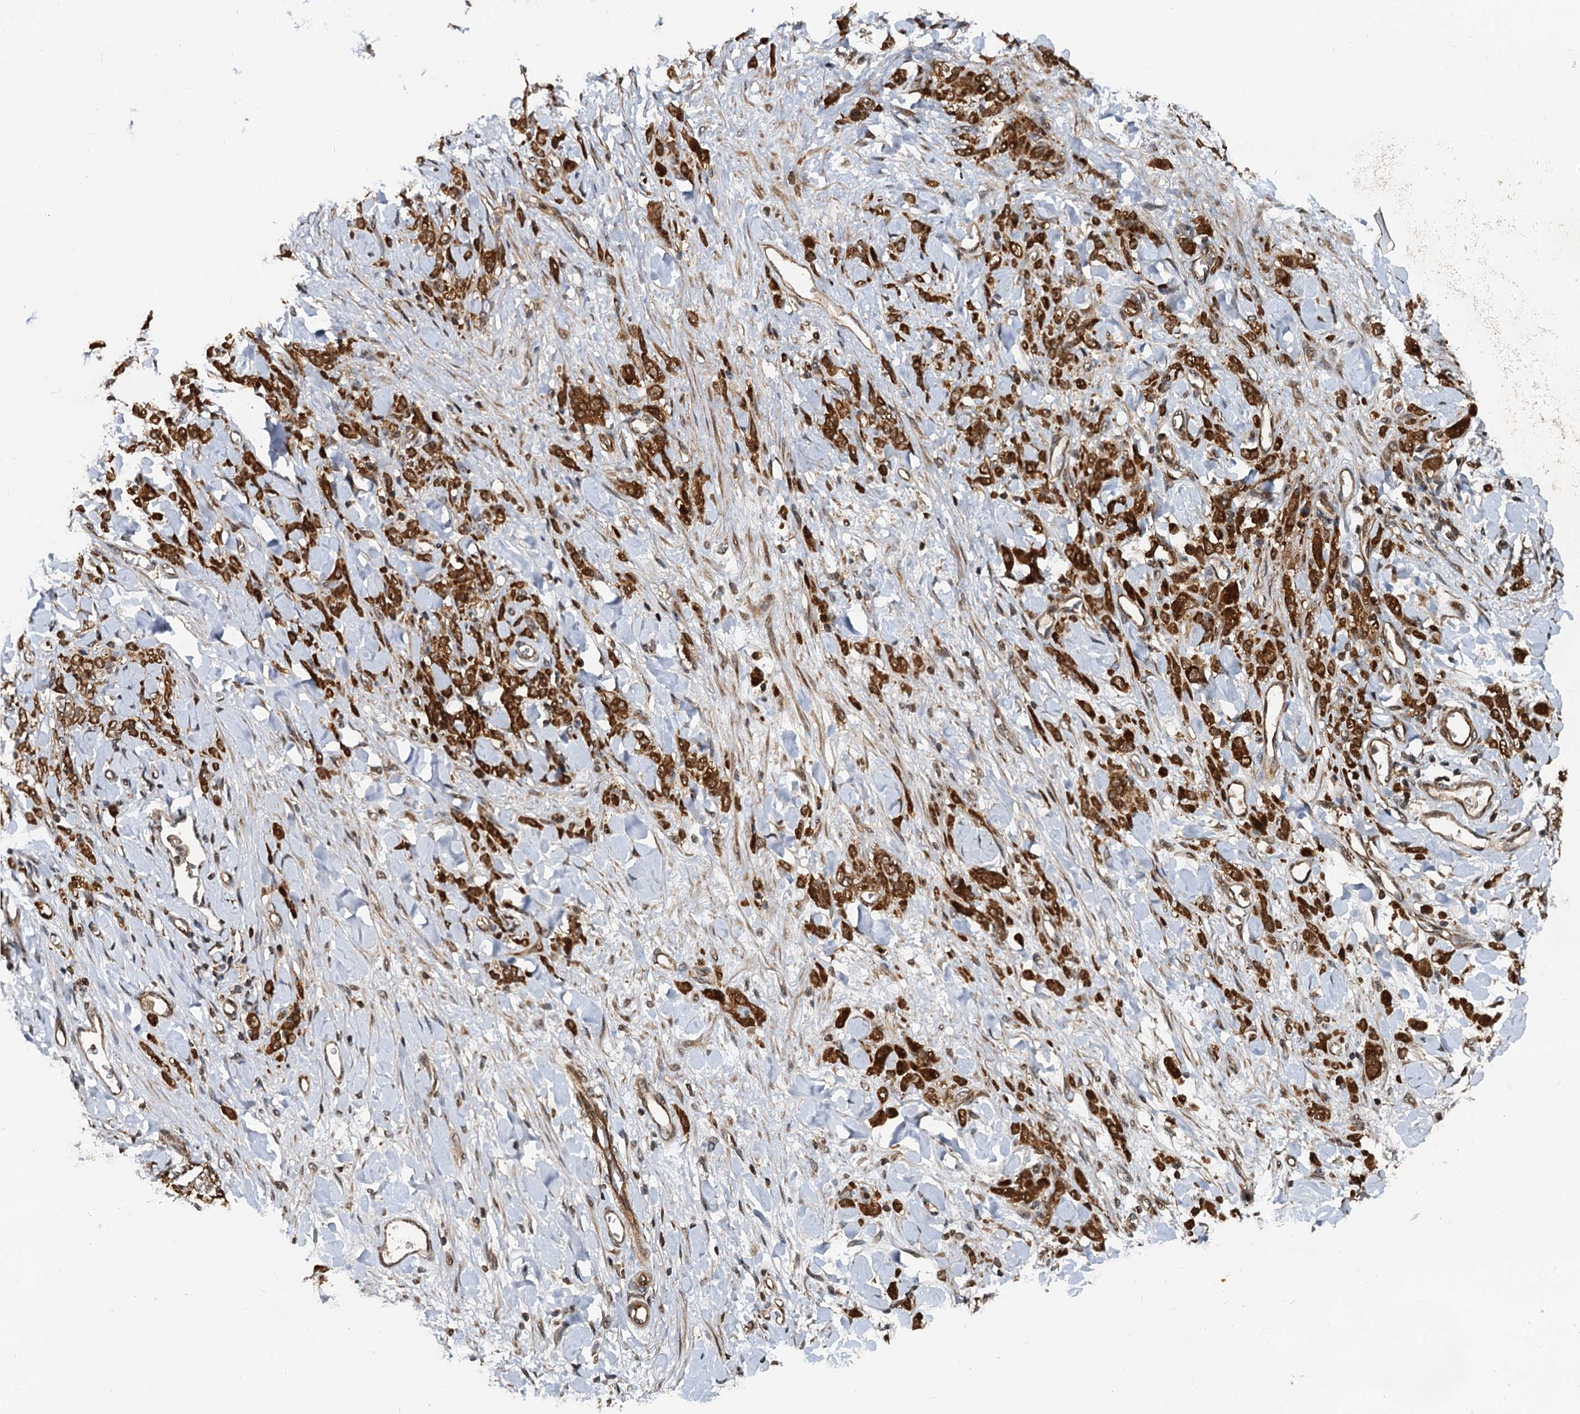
{"staining": {"intensity": "strong", "quantity": ">75%", "location": "cytoplasmic/membranous"}, "tissue": "stomach cancer", "cell_type": "Tumor cells", "image_type": "cancer", "snomed": [{"axis": "morphology", "description": "Normal tissue, NOS"}, {"axis": "morphology", "description": "Adenocarcinoma, NOS"}, {"axis": "topography", "description": "Stomach"}], "caption": "Stomach cancer was stained to show a protein in brown. There is high levels of strong cytoplasmic/membranous positivity in about >75% of tumor cells.", "gene": "STUB1", "patient": {"sex": "male", "age": 82}}